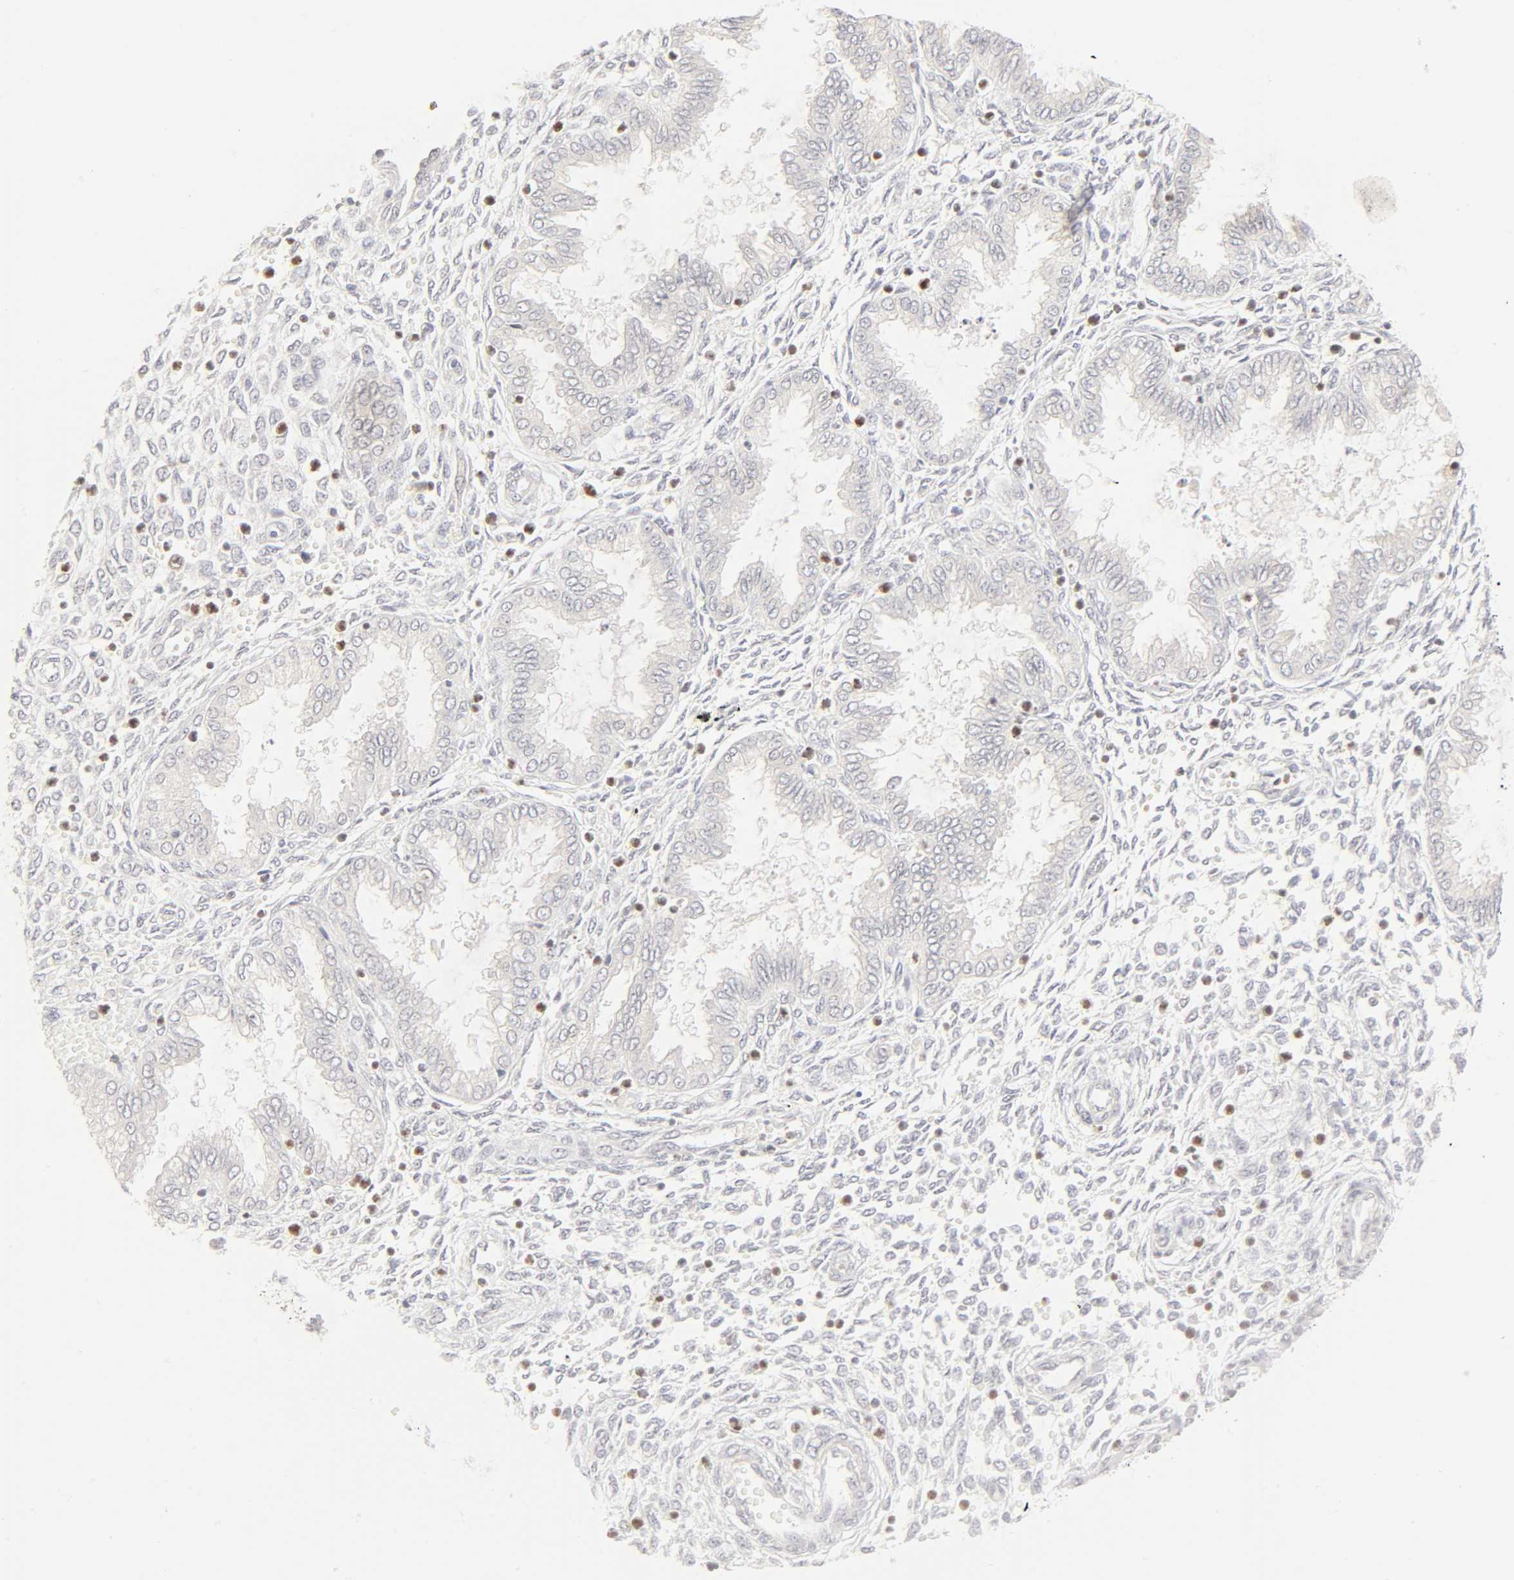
{"staining": {"intensity": "weak", "quantity": "<25%", "location": "cytoplasmic/membranous"}, "tissue": "endometrium", "cell_type": "Cells in endometrial stroma", "image_type": "normal", "snomed": [{"axis": "morphology", "description": "Normal tissue, NOS"}, {"axis": "topography", "description": "Endometrium"}], "caption": "This image is of benign endometrium stained with IHC to label a protein in brown with the nuclei are counter-stained blue. There is no expression in cells in endometrial stroma.", "gene": "KIF2A", "patient": {"sex": "female", "age": 33}}